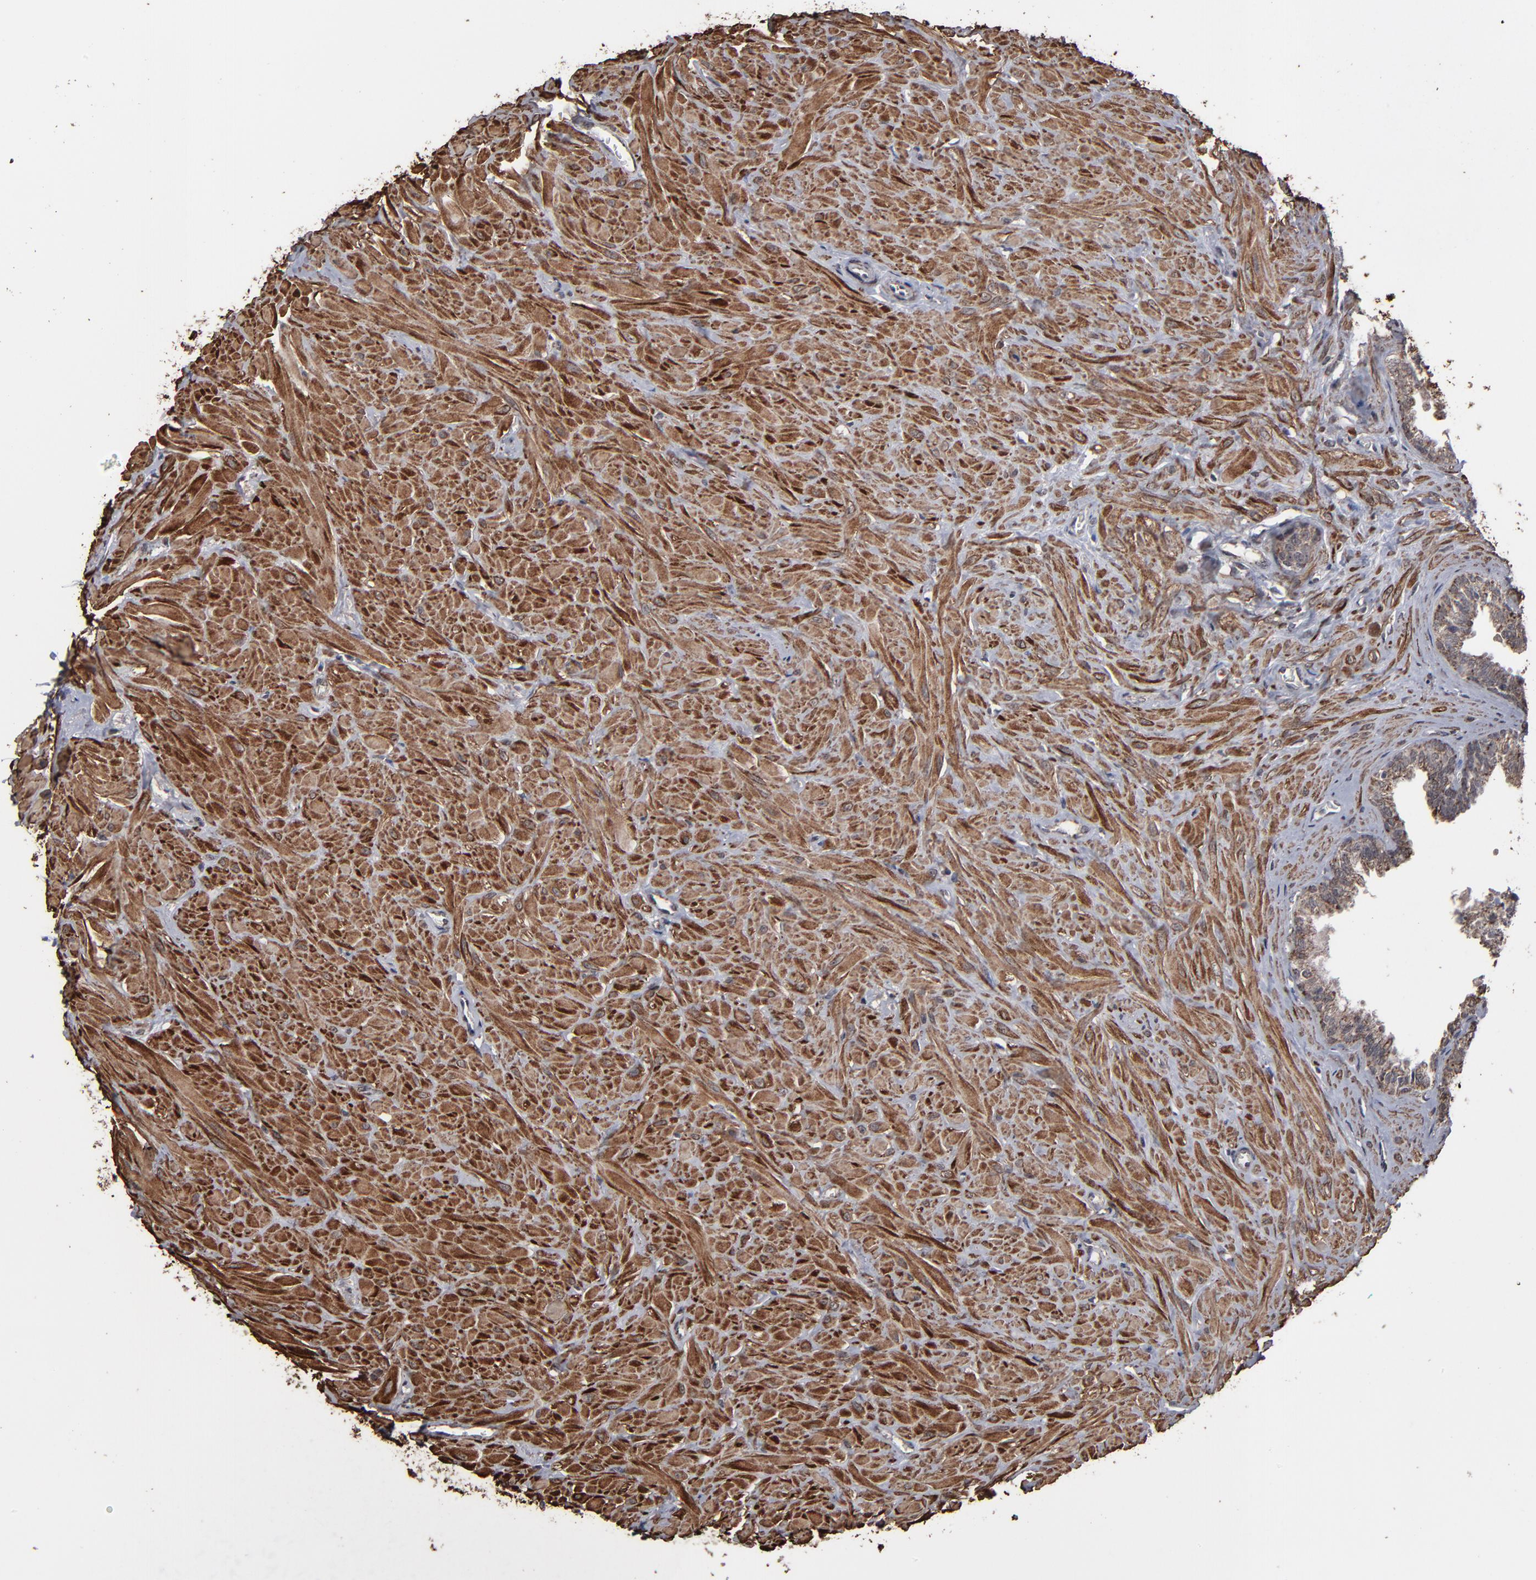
{"staining": {"intensity": "moderate", "quantity": ">75%", "location": "cytoplasmic/membranous"}, "tissue": "seminal vesicle", "cell_type": "Glandular cells", "image_type": "normal", "snomed": [{"axis": "morphology", "description": "Normal tissue, NOS"}, {"axis": "topography", "description": "Seminal veicle"}], "caption": "Immunohistochemistry (IHC) of normal human seminal vesicle reveals medium levels of moderate cytoplasmic/membranous expression in approximately >75% of glandular cells.", "gene": "BNIP3", "patient": {"sex": "male", "age": 26}}